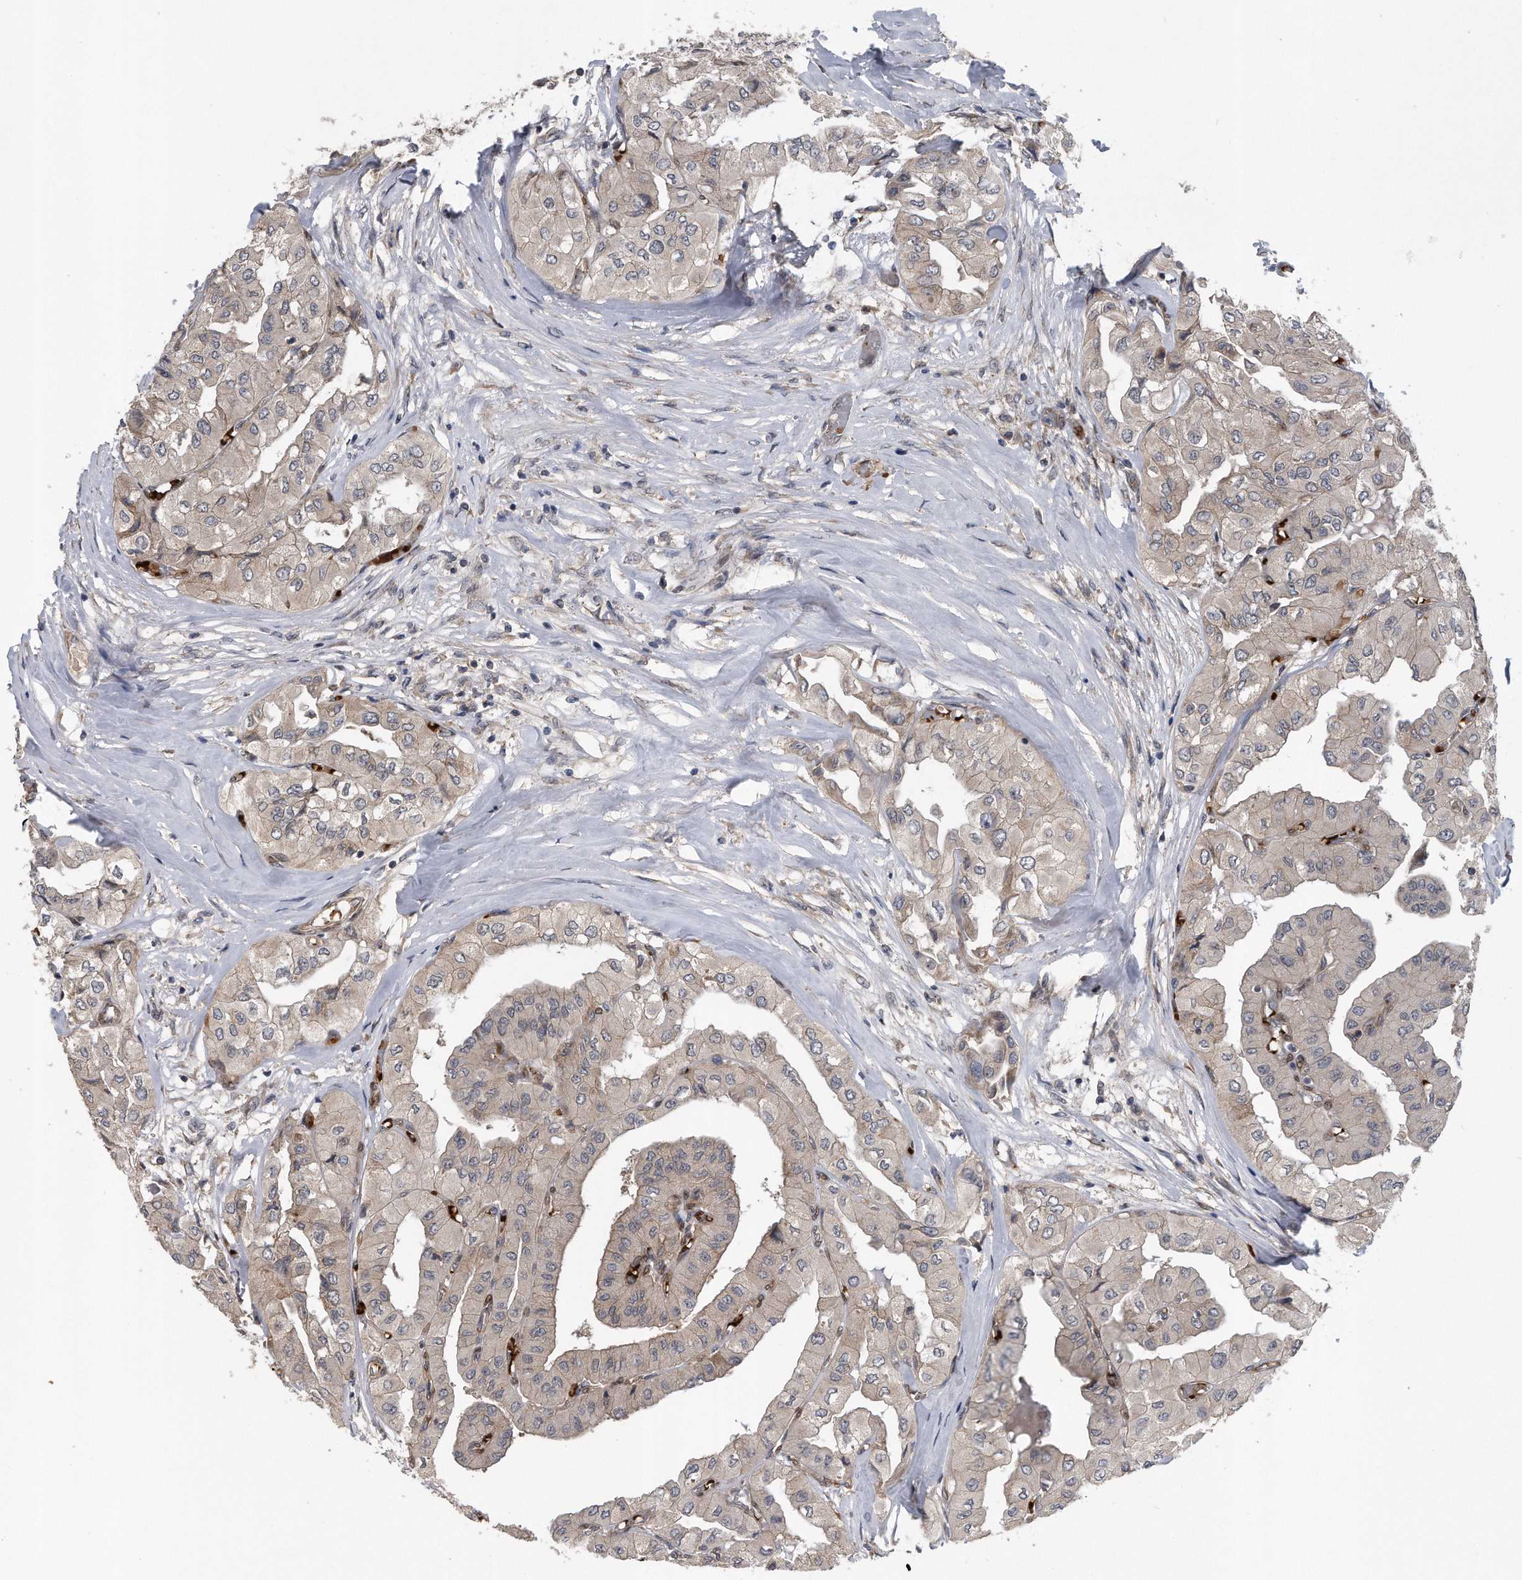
{"staining": {"intensity": "weak", "quantity": "25%-75%", "location": "cytoplasmic/membranous"}, "tissue": "thyroid cancer", "cell_type": "Tumor cells", "image_type": "cancer", "snomed": [{"axis": "morphology", "description": "Papillary adenocarcinoma, NOS"}, {"axis": "topography", "description": "Thyroid gland"}], "caption": "DAB immunohistochemical staining of human thyroid cancer reveals weak cytoplasmic/membranous protein positivity in about 25%-75% of tumor cells. (DAB IHC, brown staining for protein, blue staining for nuclei).", "gene": "ZNF79", "patient": {"sex": "female", "age": 59}}